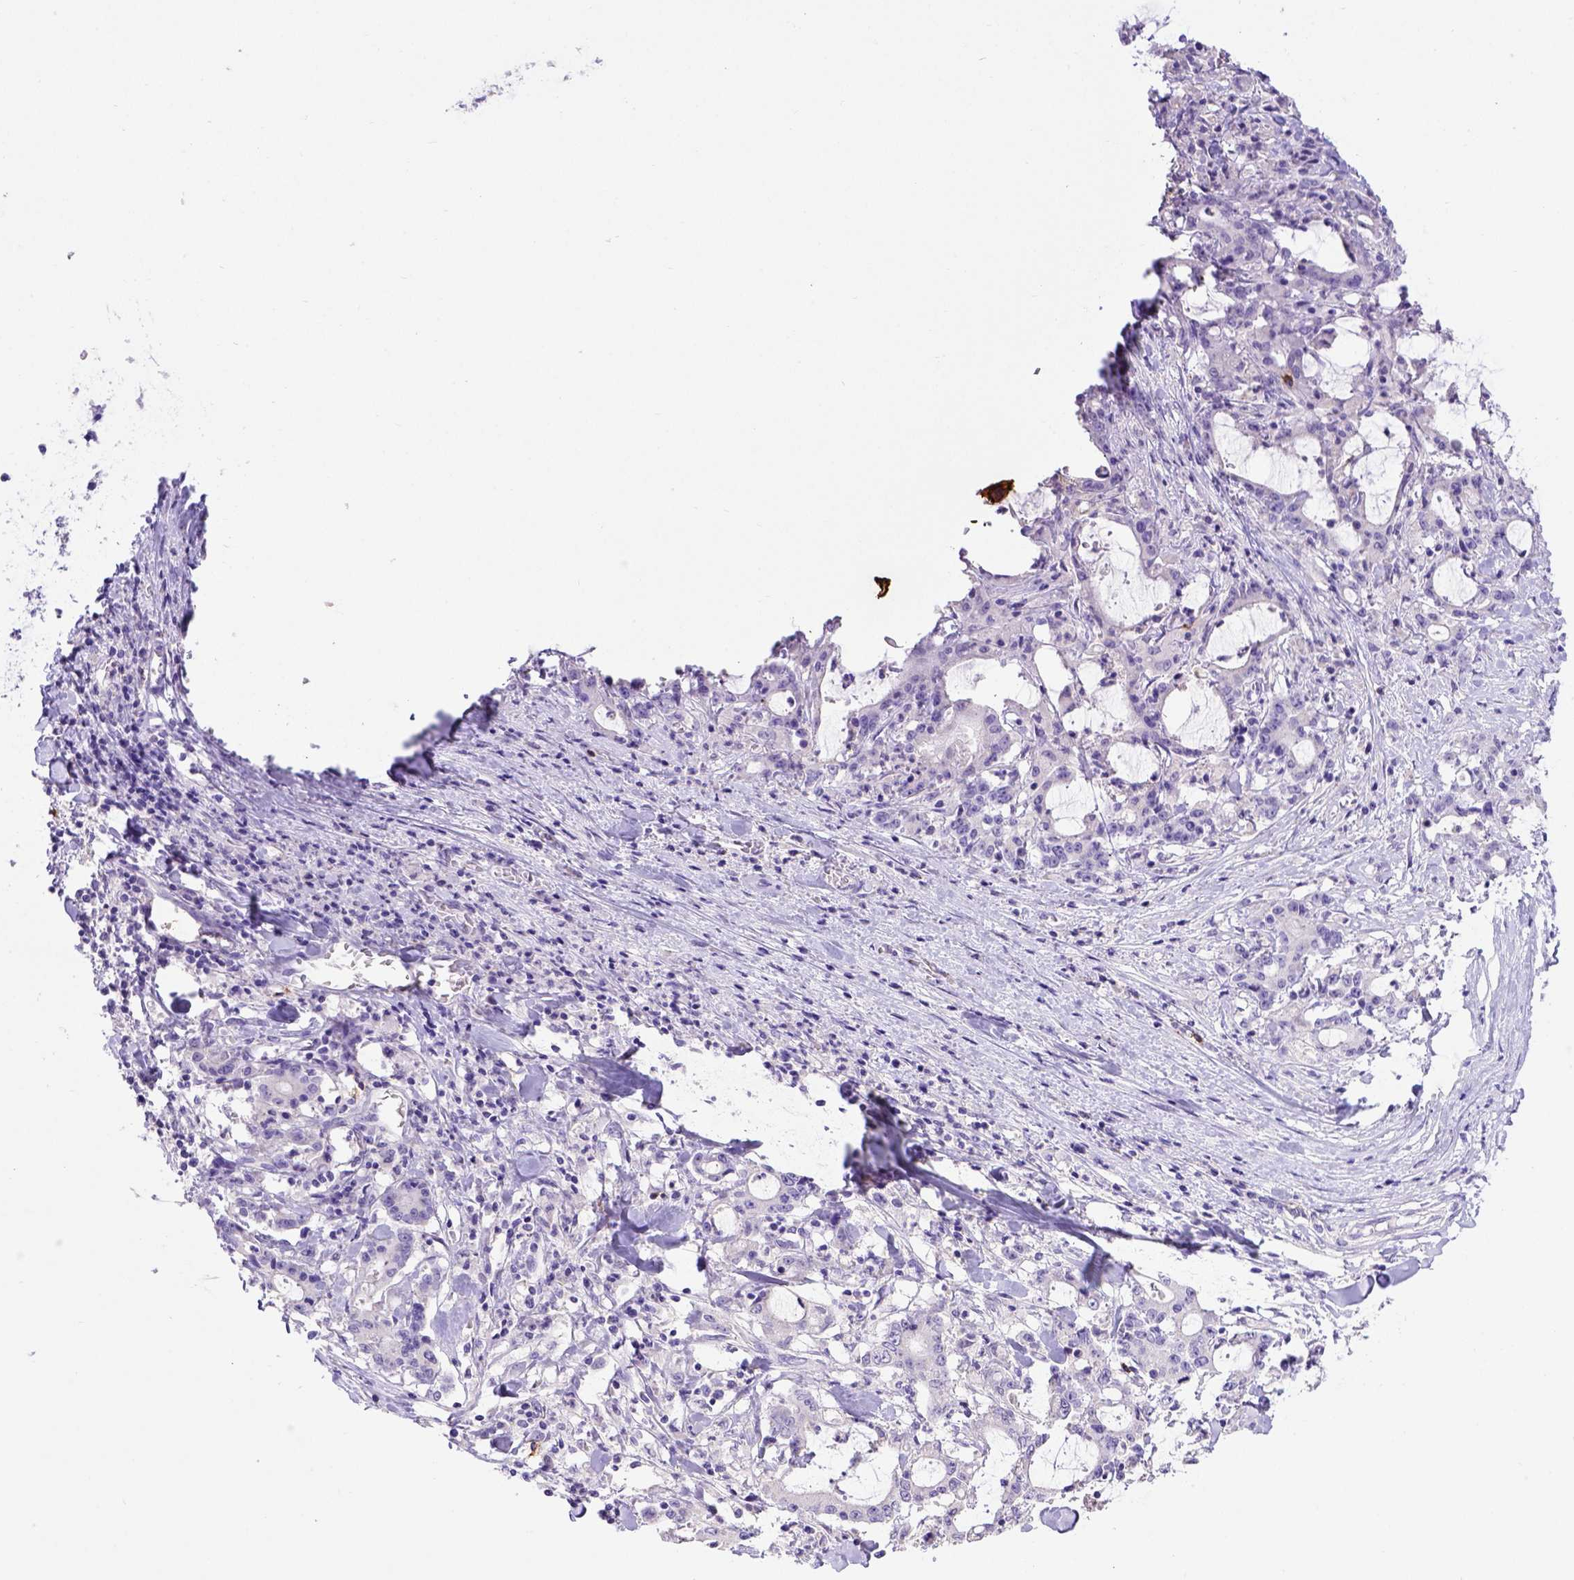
{"staining": {"intensity": "negative", "quantity": "none", "location": "none"}, "tissue": "stomach cancer", "cell_type": "Tumor cells", "image_type": "cancer", "snomed": [{"axis": "morphology", "description": "Adenocarcinoma, NOS"}, {"axis": "topography", "description": "Stomach, upper"}], "caption": "The photomicrograph displays no significant expression in tumor cells of stomach cancer. (IHC, brightfield microscopy, high magnification).", "gene": "B3GAT1", "patient": {"sex": "male", "age": 68}}